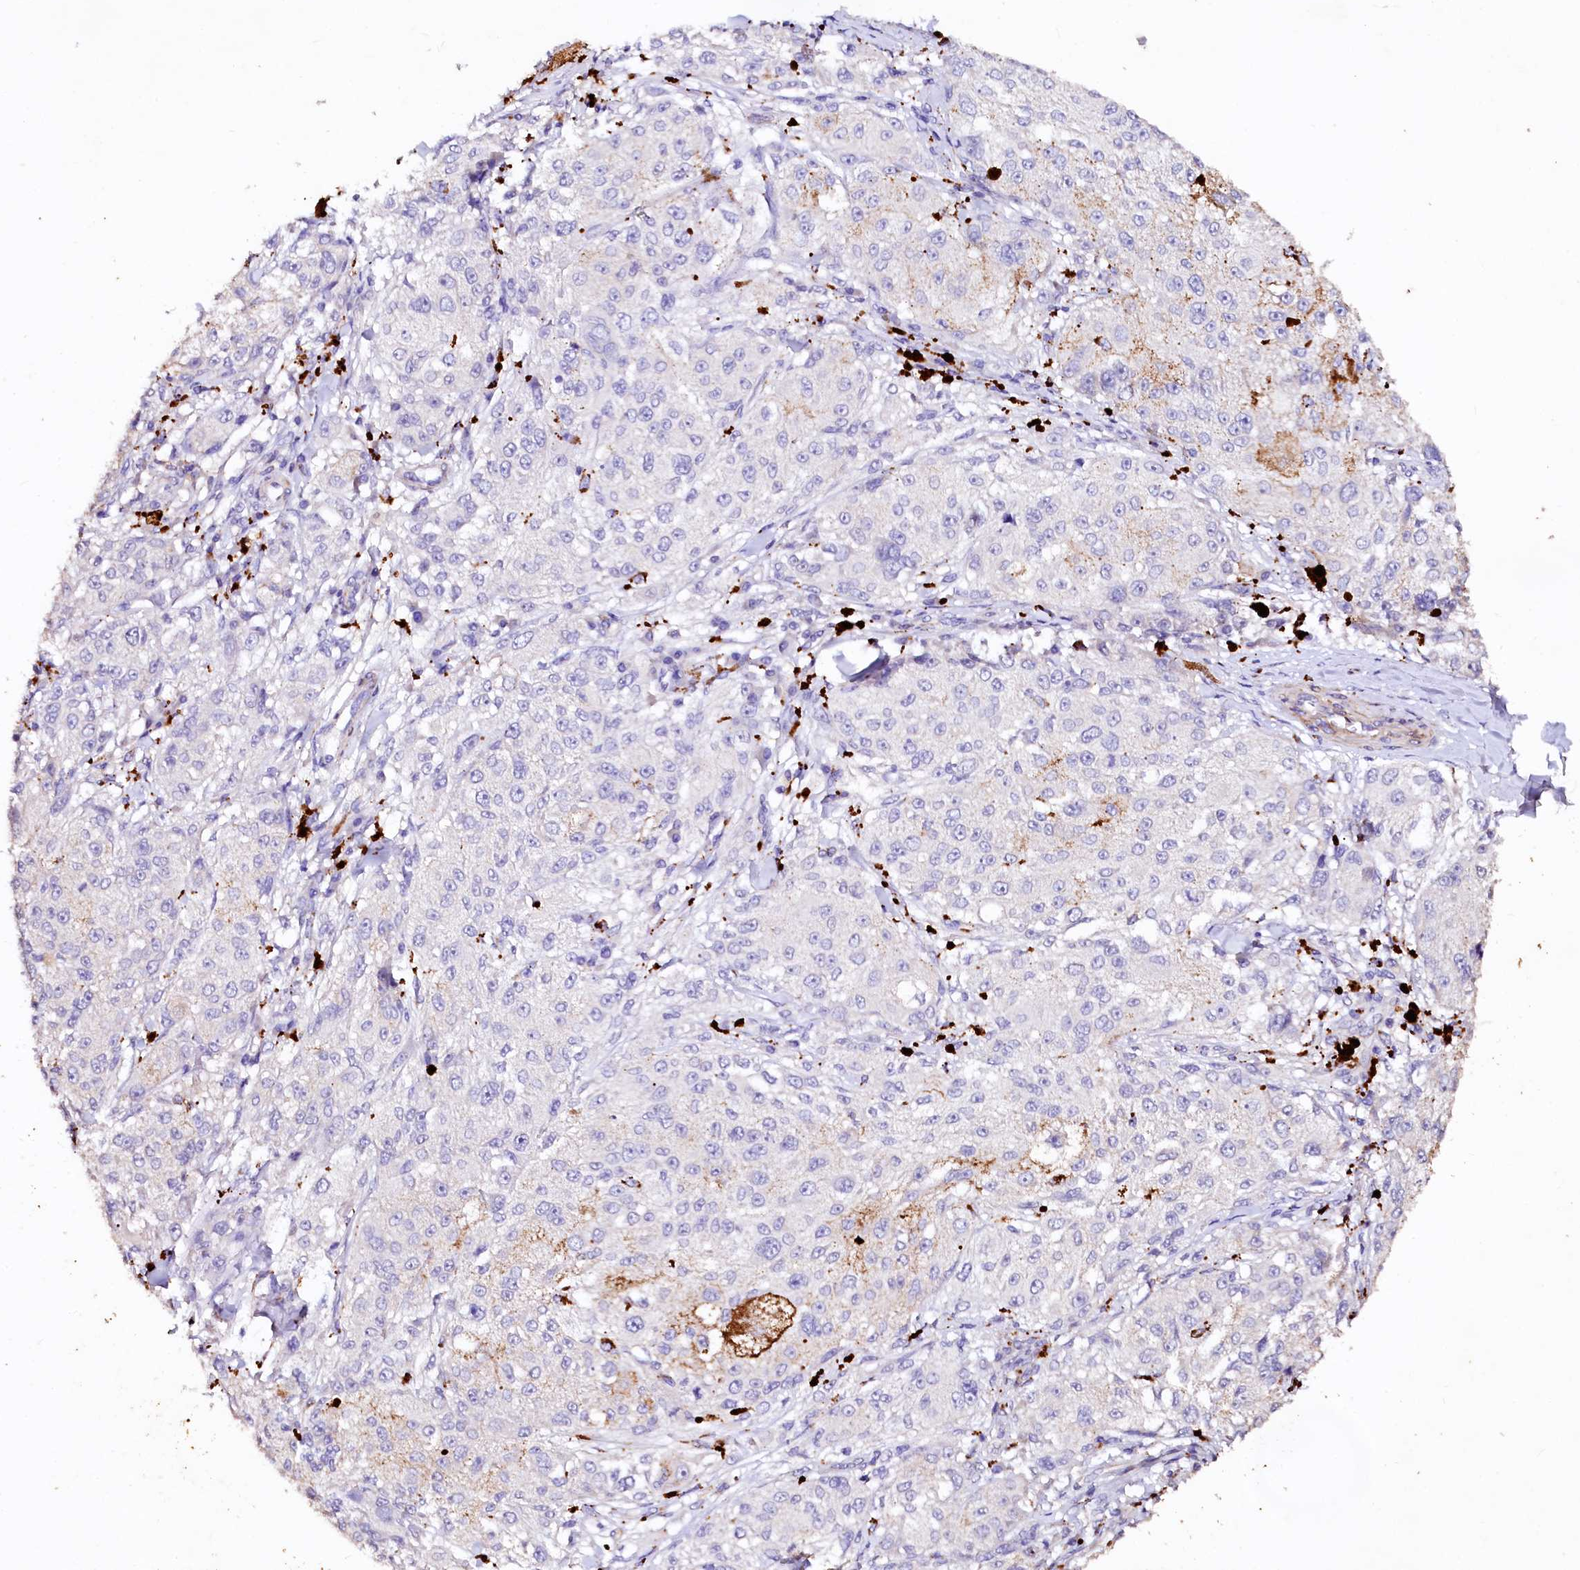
{"staining": {"intensity": "negative", "quantity": "none", "location": "none"}, "tissue": "melanoma", "cell_type": "Tumor cells", "image_type": "cancer", "snomed": [{"axis": "morphology", "description": "Necrosis, NOS"}, {"axis": "morphology", "description": "Malignant melanoma, NOS"}, {"axis": "topography", "description": "Skin"}], "caption": "The IHC histopathology image has no significant staining in tumor cells of malignant melanoma tissue.", "gene": "VPS36", "patient": {"sex": "female", "age": 87}}